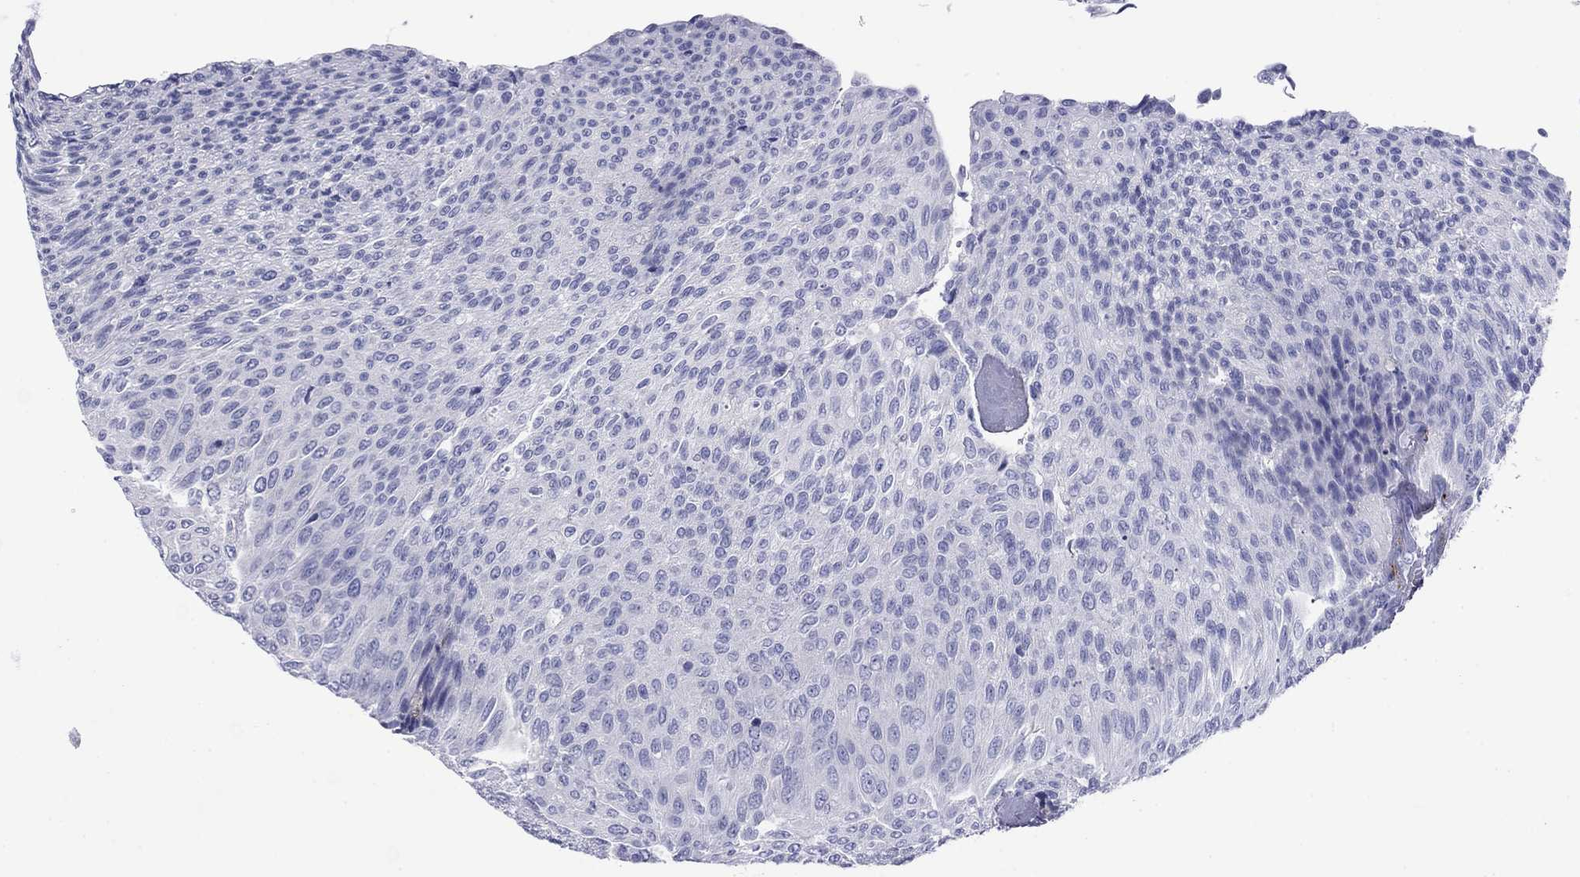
{"staining": {"intensity": "negative", "quantity": "none", "location": "none"}, "tissue": "urothelial cancer", "cell_type": "Tumor cells", "image_type": "cancer", "snomed": [{"axis": "morphology", "description": "Urothelial carcinoma, Low grade"}, {"axis": "topography", "description": "Ureter, NOS"}, {"axis": "topography", "description": "Urinary bladder"}], "caption": "Protein analysis of urothelial cancer exhibits no significant staining in tumor cells. (DAB immunohistochemistry, high magnification).", "gene": "ROM1", "patient": {"sex": "male", "age": 78}}